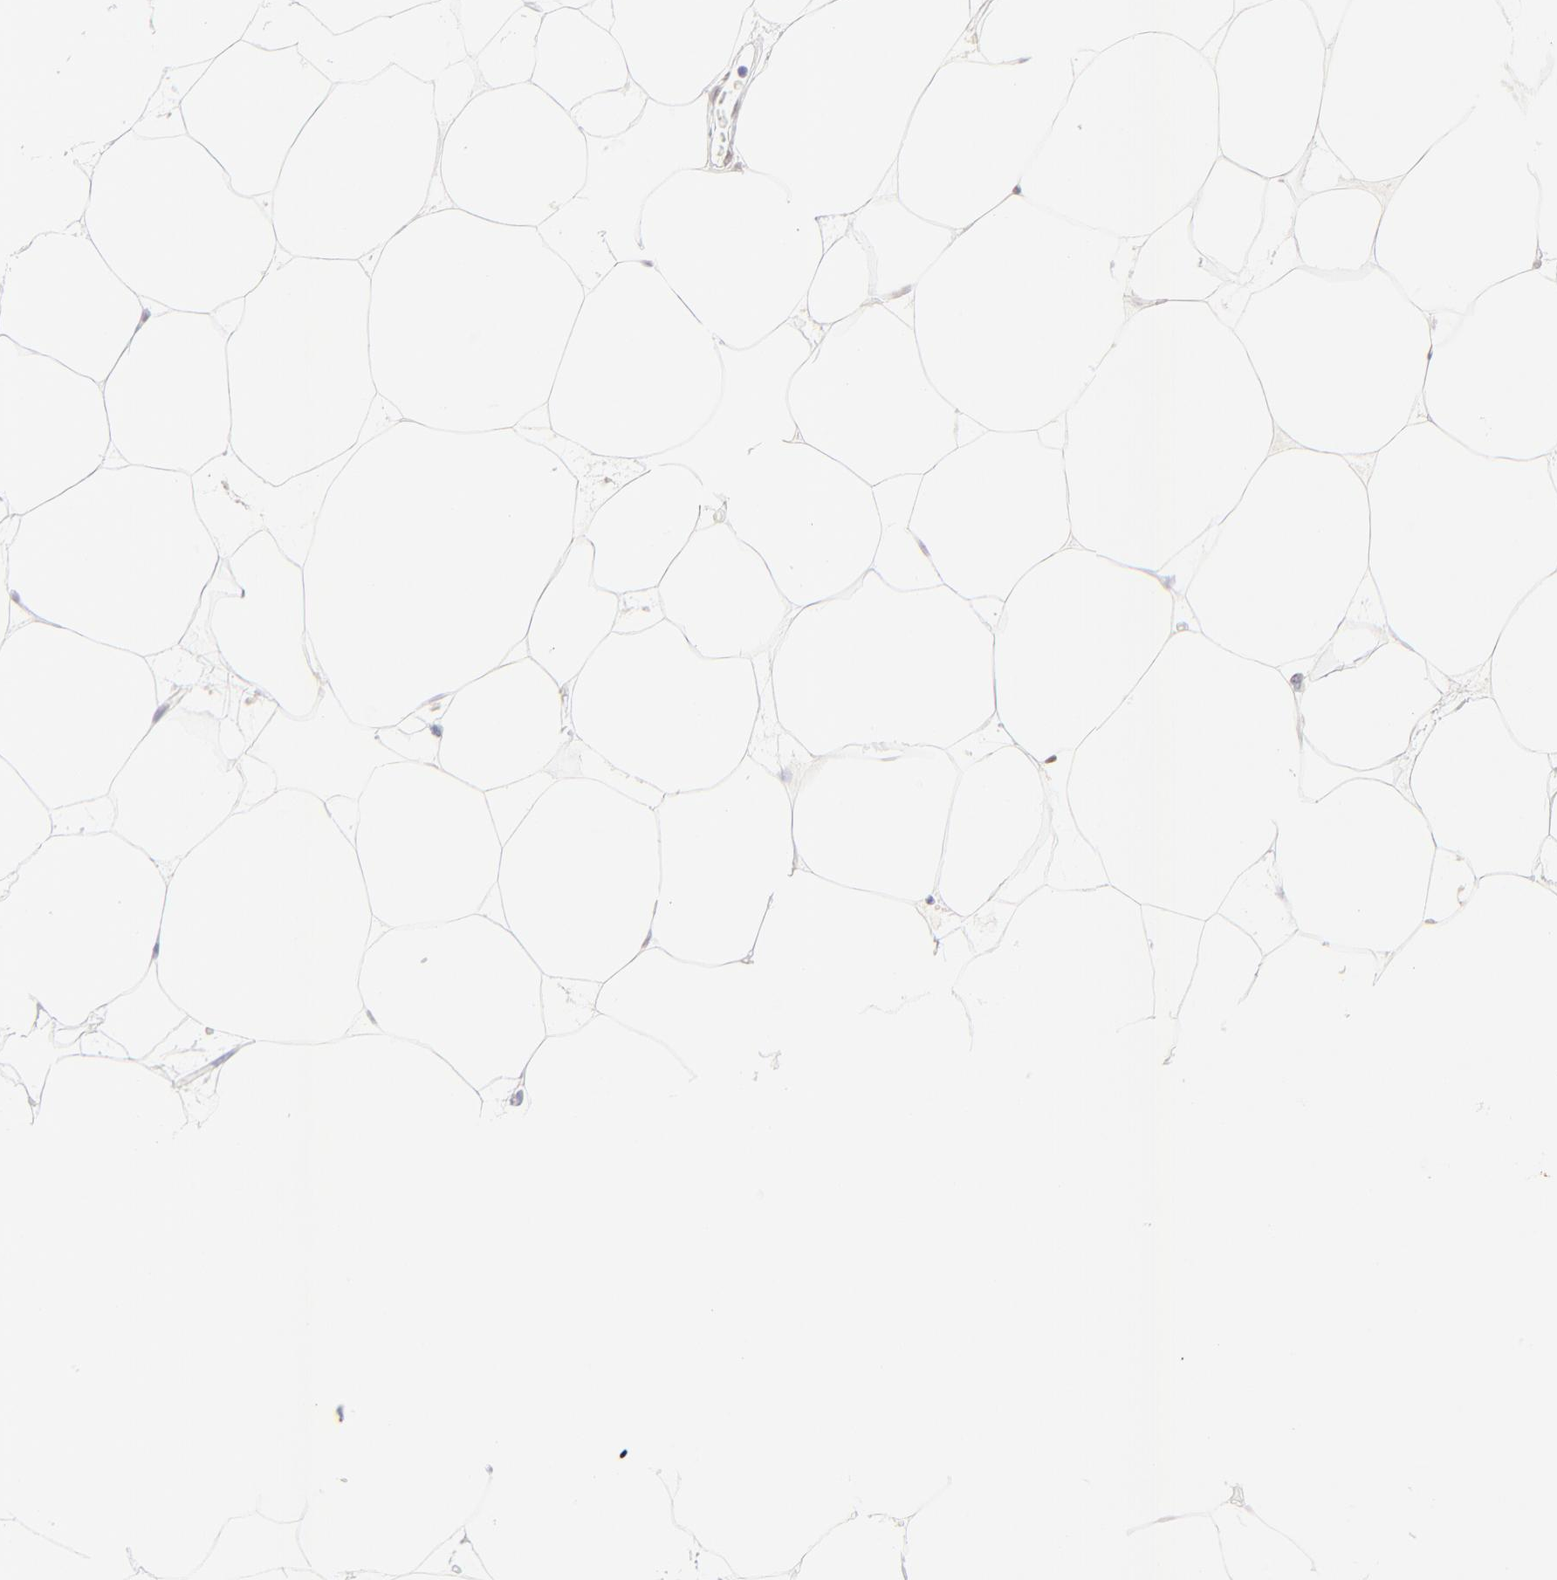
{"staining": {"intensity": "negative", "quantity": "none", "location": "none"}, "tissue": "adipose tissue", "cell_type": "Adipocytes", "image_type": "normal", "snomed": [{"axis": "morphology", "description": "Normal tissue, NOS"}, {"axis": "morphology", "description": "Duct carcinoma"}, {"axis": "topography", "description": "Breast"}, {"axis": "topography", "description": "Adipose tissue"}], "caption": "IHC histopathology image of unremarkable adipose tissue: human adipose tissue stained with DAB displays no significant protein staining in adipocytes. Nuclei are stained in blue.", "gene": "KLF4", "patient": {"sex": "female", "age": 37}}